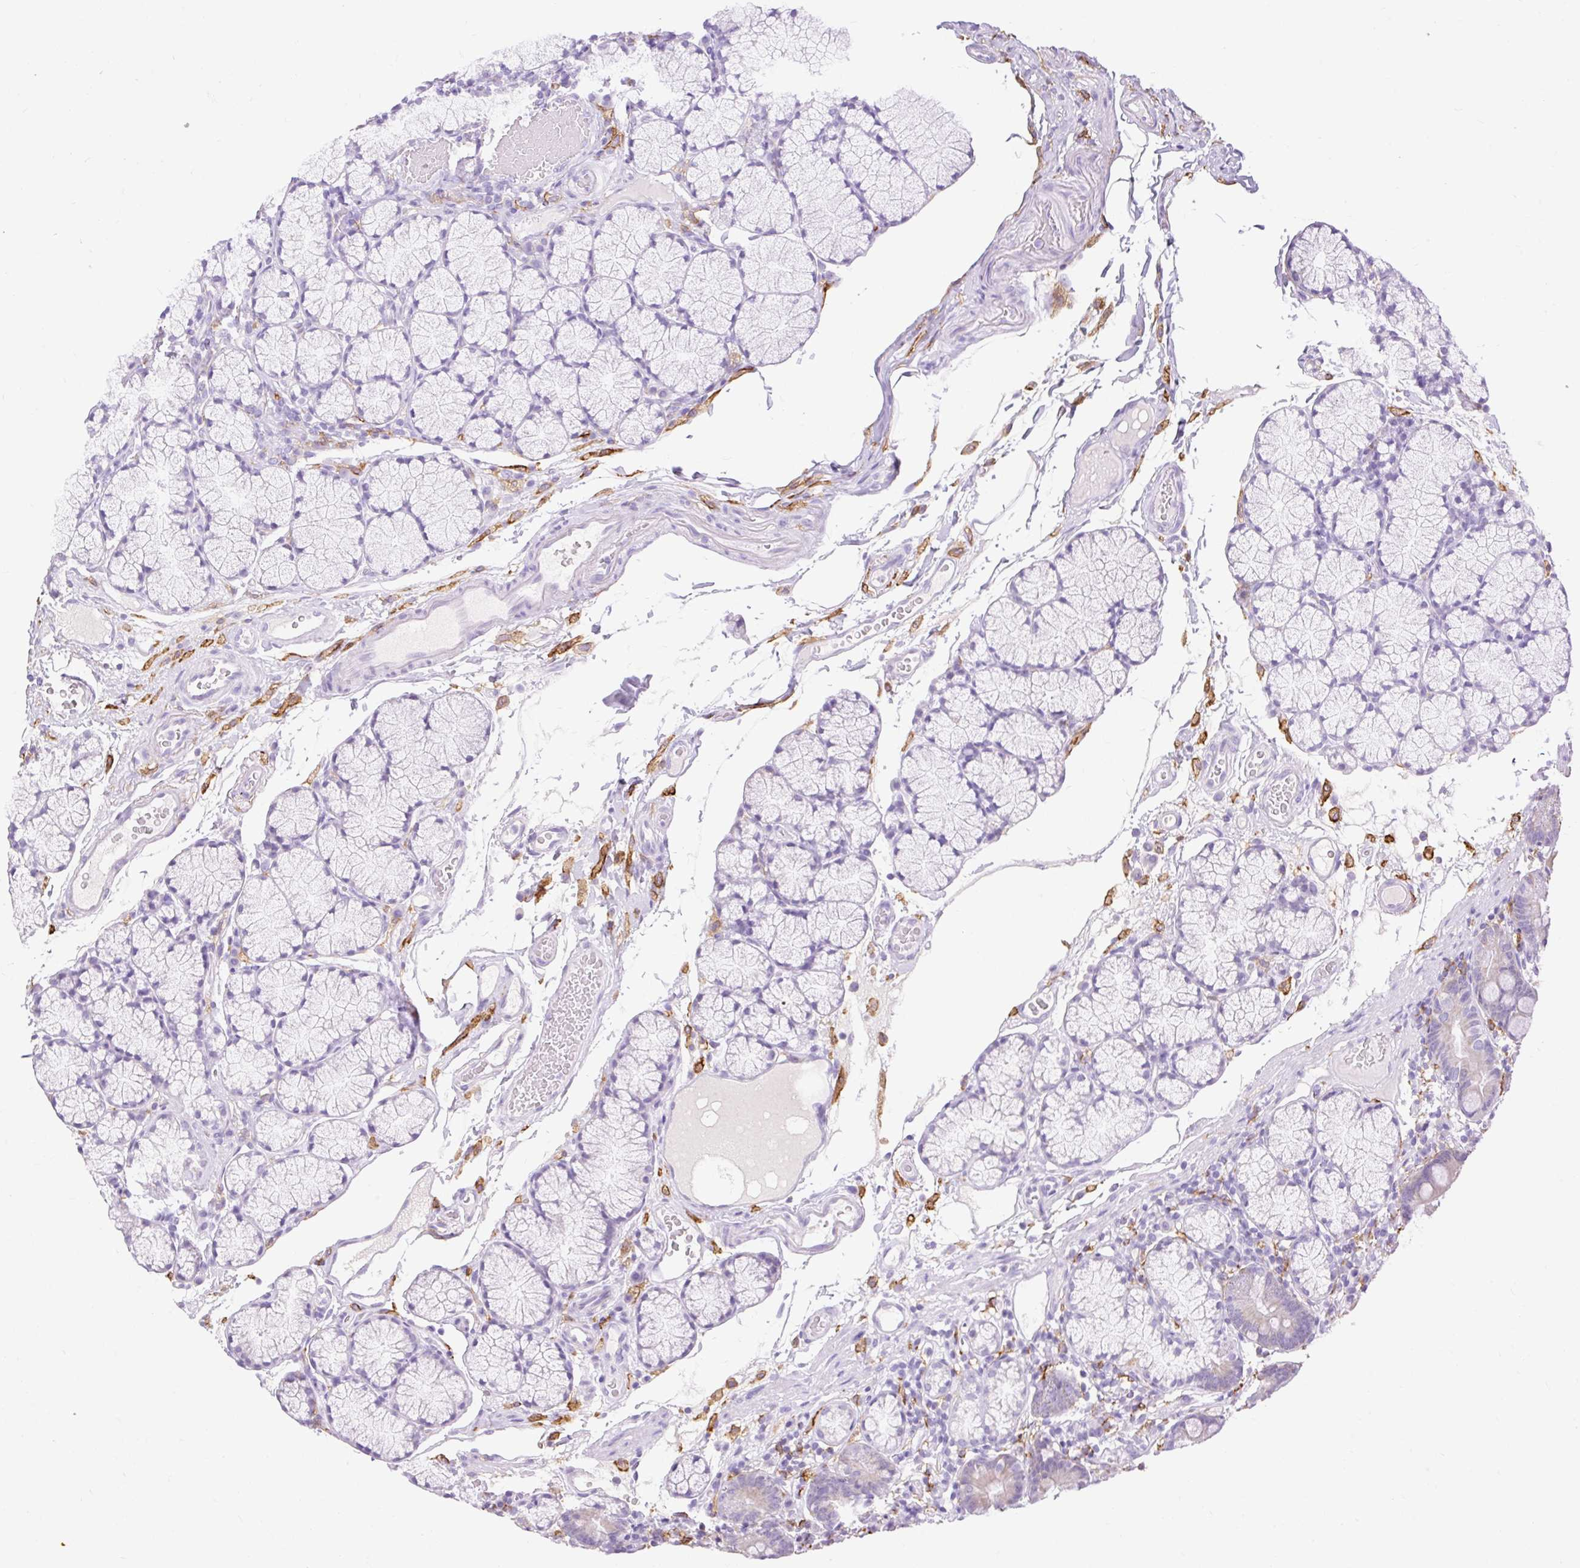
{"staining": {"intensity": "weak", "quantity": "25%-75%", "location": "cytoplasmic/membranous"}, "tissue": "duodenum", "cell_type": "Glandular cells", "image_type": "normal", "snomed": [{"axis": "morphology", "description": "Normal tissue, NOS"}, {"axis": "topography", "description": "Duodenum"}], "caption": "Glandular cells show low levels of weak cytoplasmic/membranous staining in about 25%-75% of cells in benign human duodenum.", "gene": "SIGLEC1", "patient": {"sex": "female", "age": 67}}